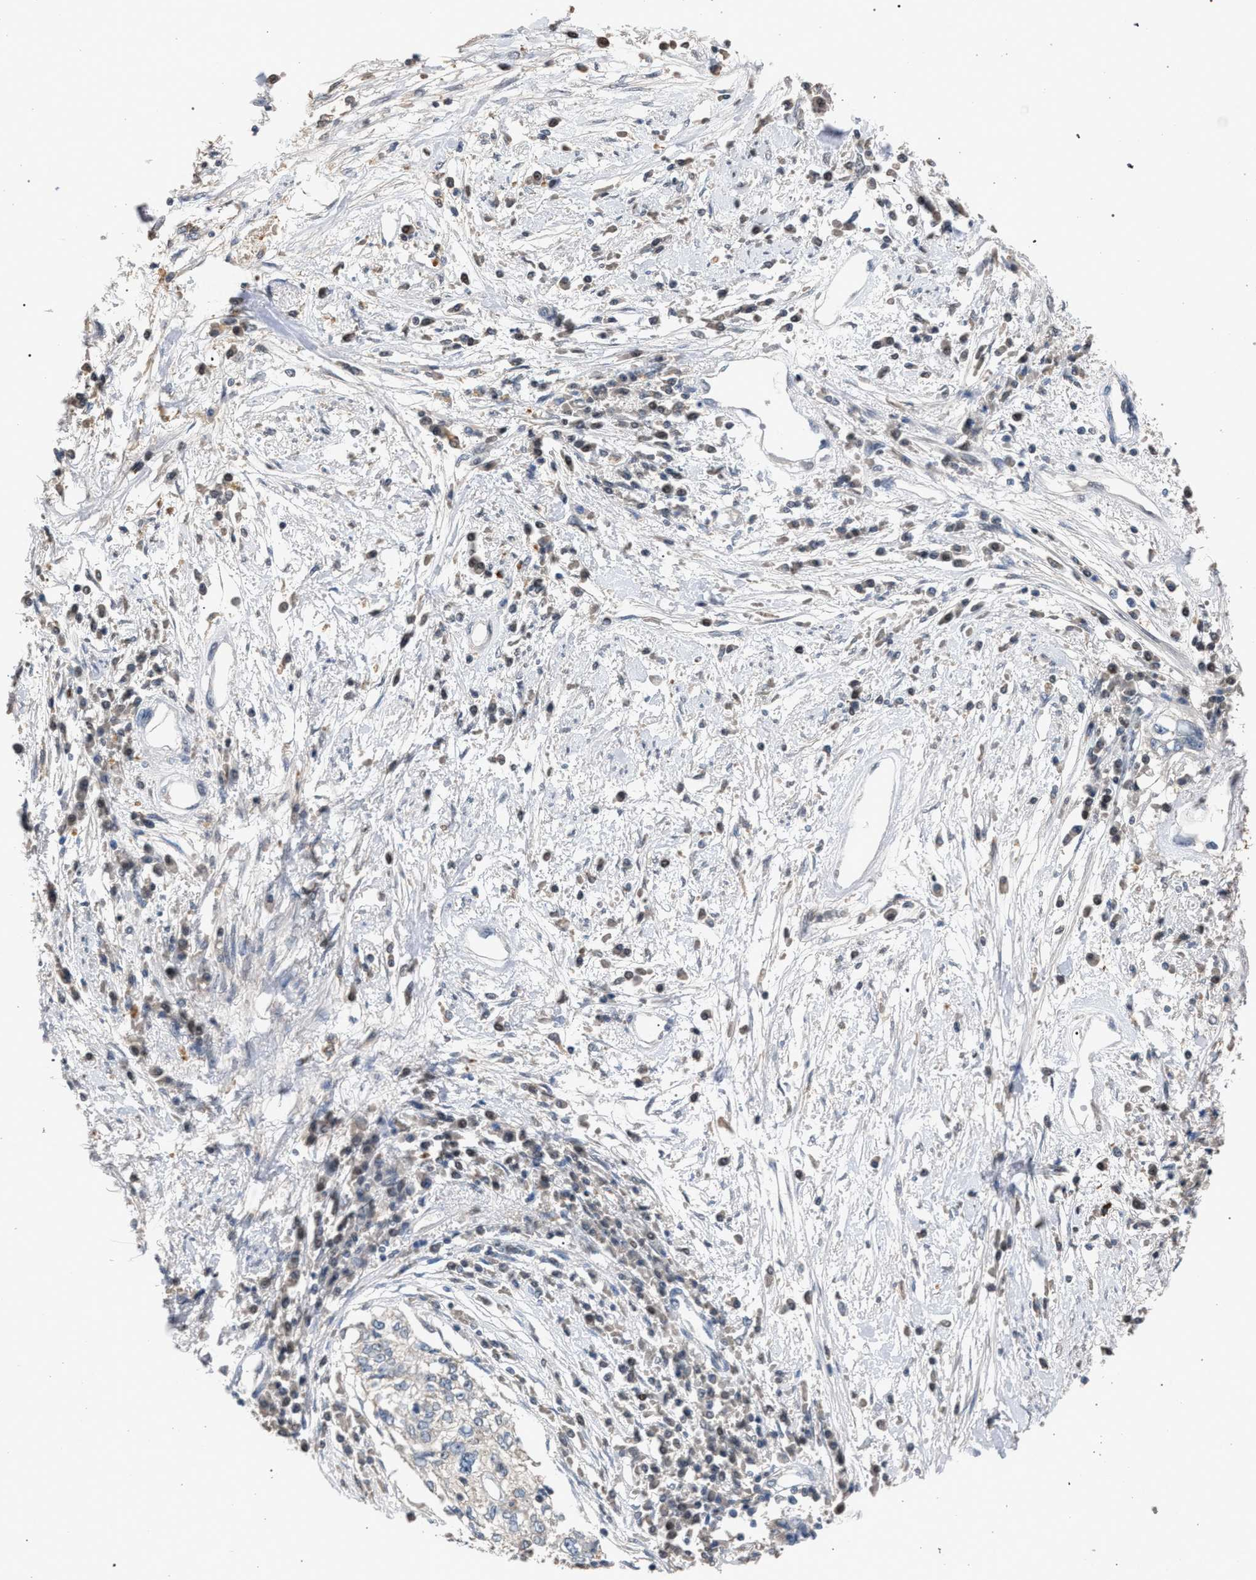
{"staining": {"intensity": "negative", "quantity": "none", "location": "none"}, "tissue": "cervical cancer", "cell_type": "Tumor cells", "image_type": "cancer", "snomed": [{"axis": "morphology", "description": "Squamous cell carcinoma, NOS"}, {"axis": "topography", "description": "Cervix"}], "caption": "Tumor cells are negative for protein expression in human squamous cell carcinoma (cervical). (DAB IHC visualized using brightfield microscopy, high magnification).", "gene": "TECPR1", "patient": {"sex": "female", "age": 57}}